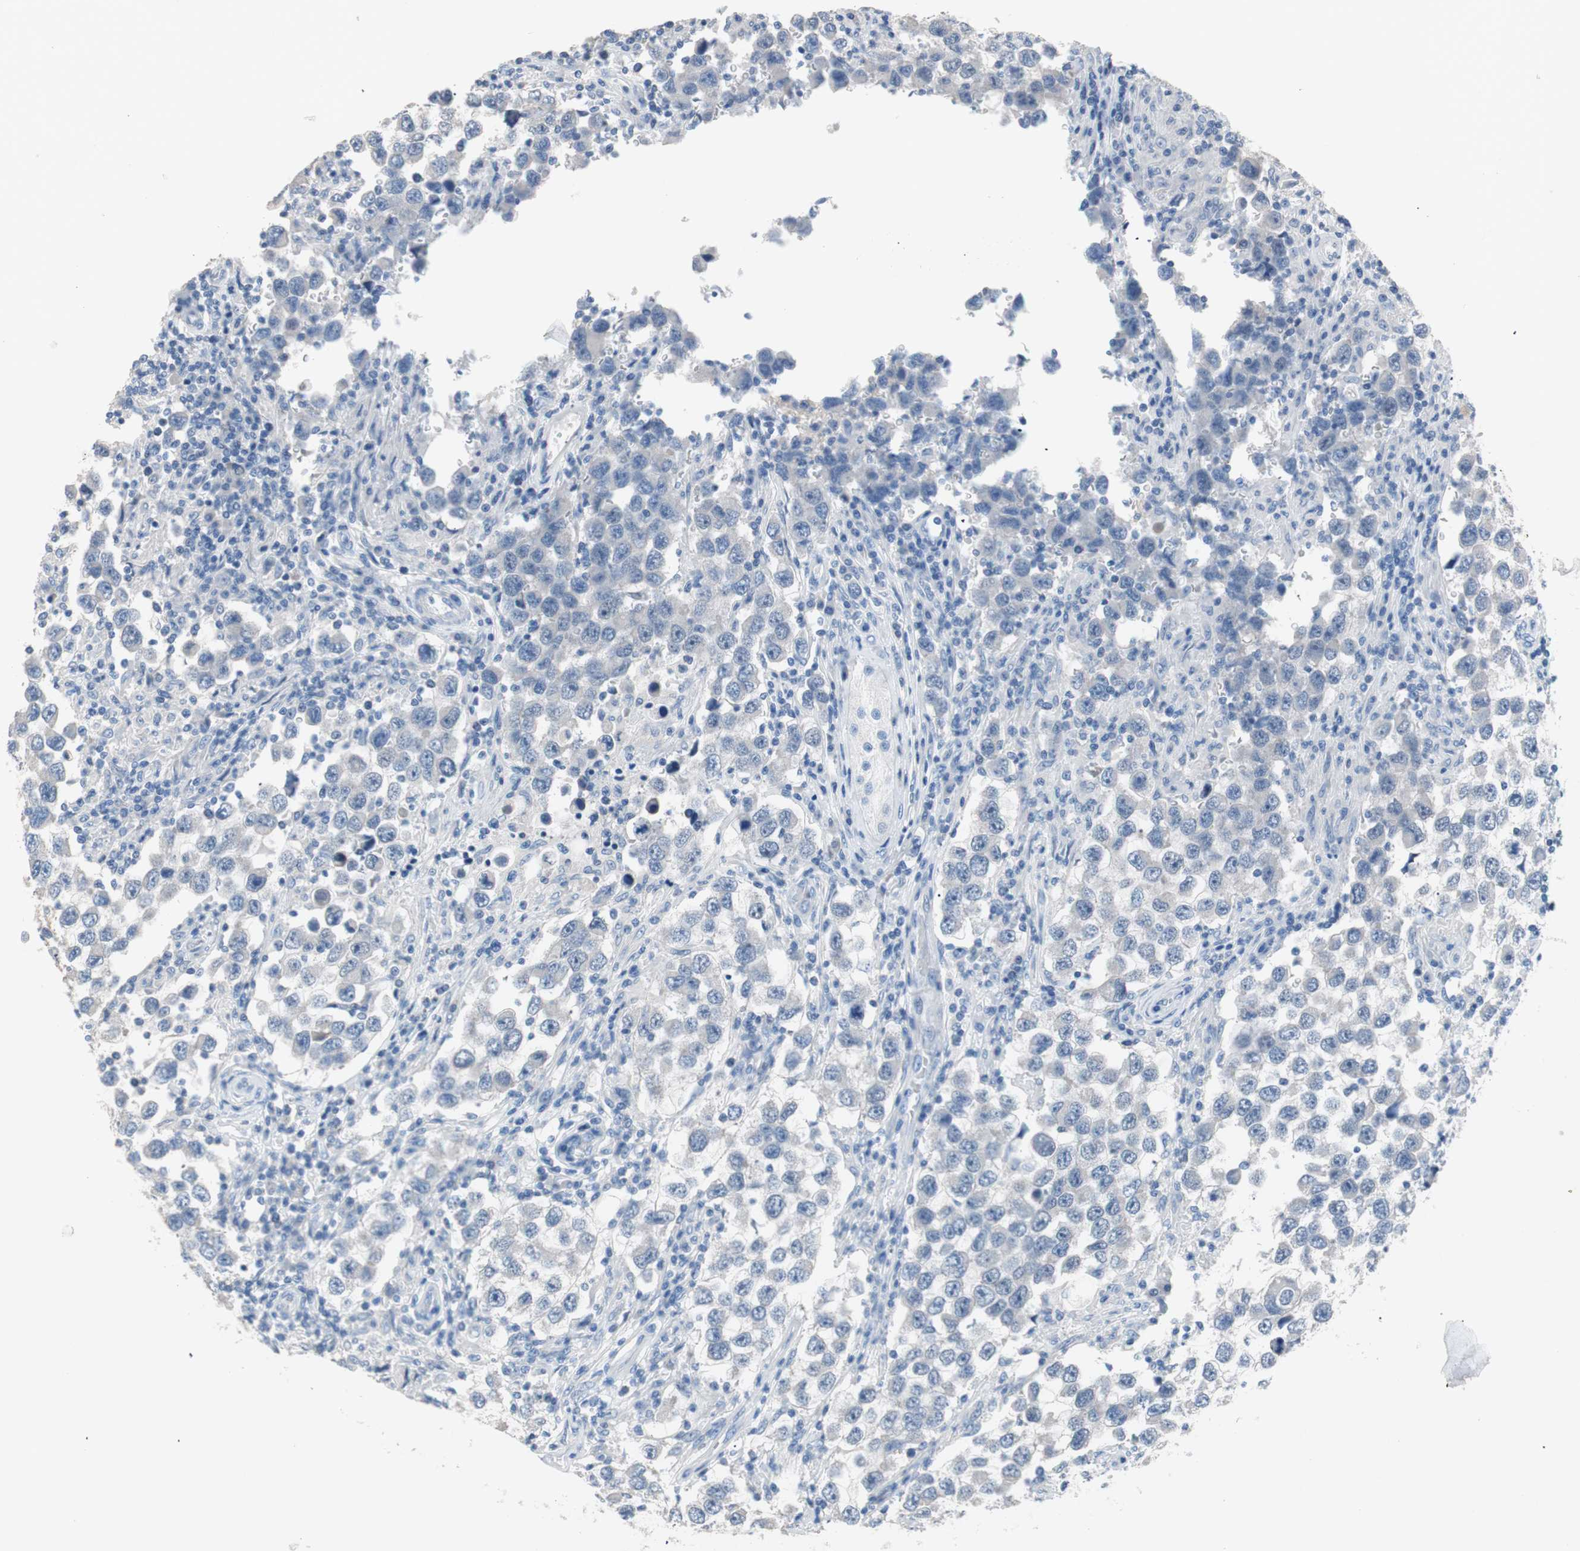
{"staining": {"intensity": "negative", "quantity": "none", "location": "none"}, "tissue": "testis cancer", "cell_type": "Tumor cells", "image_type": "cancer", "snomed": [{"axis": "morphology", "description": "Carcinoma, Embryonal, NOS"}, {"axis": "topography", "description": "Testis"}], "caption": "Protein analysis of testis embryonal carcinoma reveals no significant positivity in tumor cells.", "gene": "VIL1", "patient": {"sex": "male", "age": 21}}